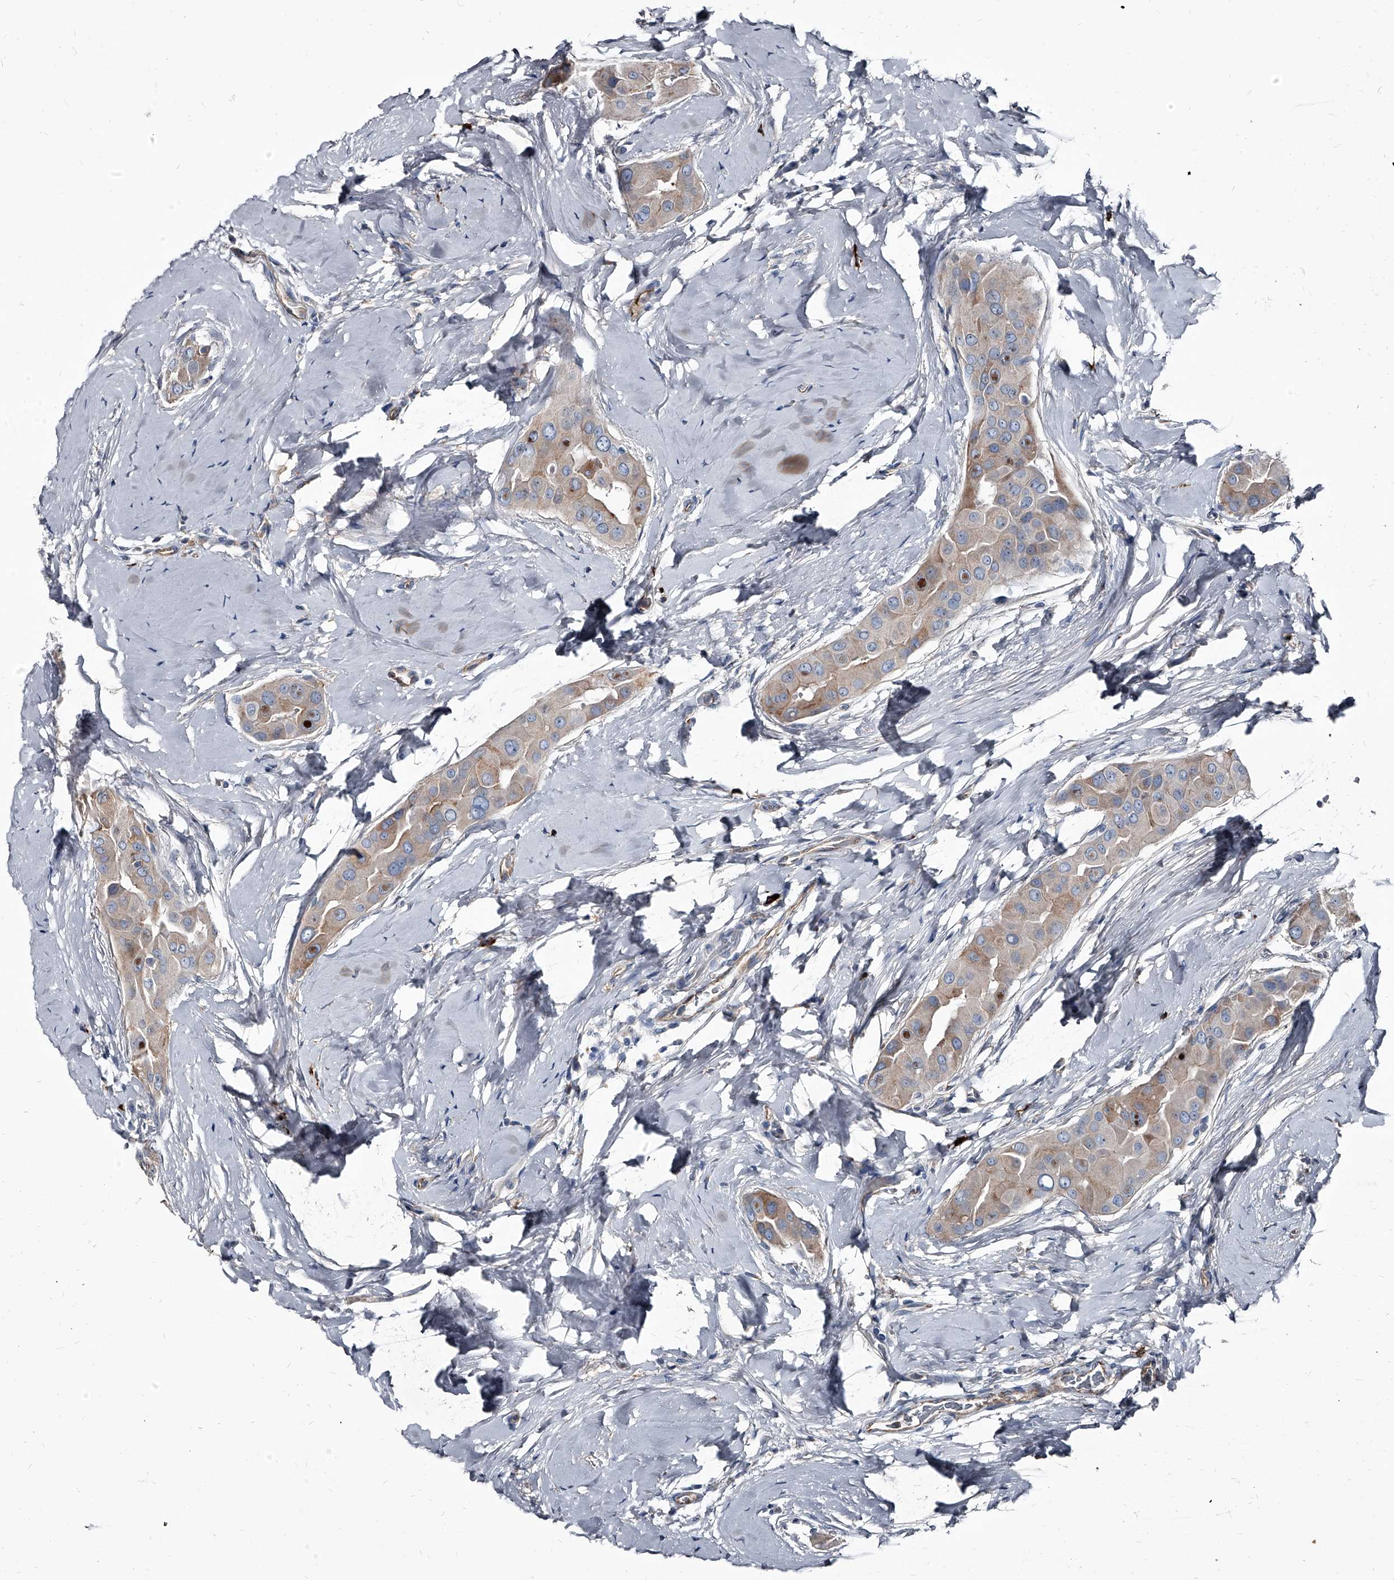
{"staining": {"intensity": "weak", "quantity": "<25%", "location": "cytoplasmic/membranous"}, "tissue": "thyroid cancer", "cell_type": "Tumor cells", "image_type": "cancer", "snomed": [{"axis": "morphology", "description": "Papillary adenocarcinoma, NOS"}, {"axis": "topography", "description": "Thyroid gland"}], "caption": "There is no significant staining in tumor cells of thyroid papillary adenocarcinoma. The staining is performed using DAB (3,3'-diaminobenzidine) brown chromogen with nuclei counter-stained in using hematoxylin.", "gene": "PGLYRP3", "patient": {"sex": "male", "age": 33}}